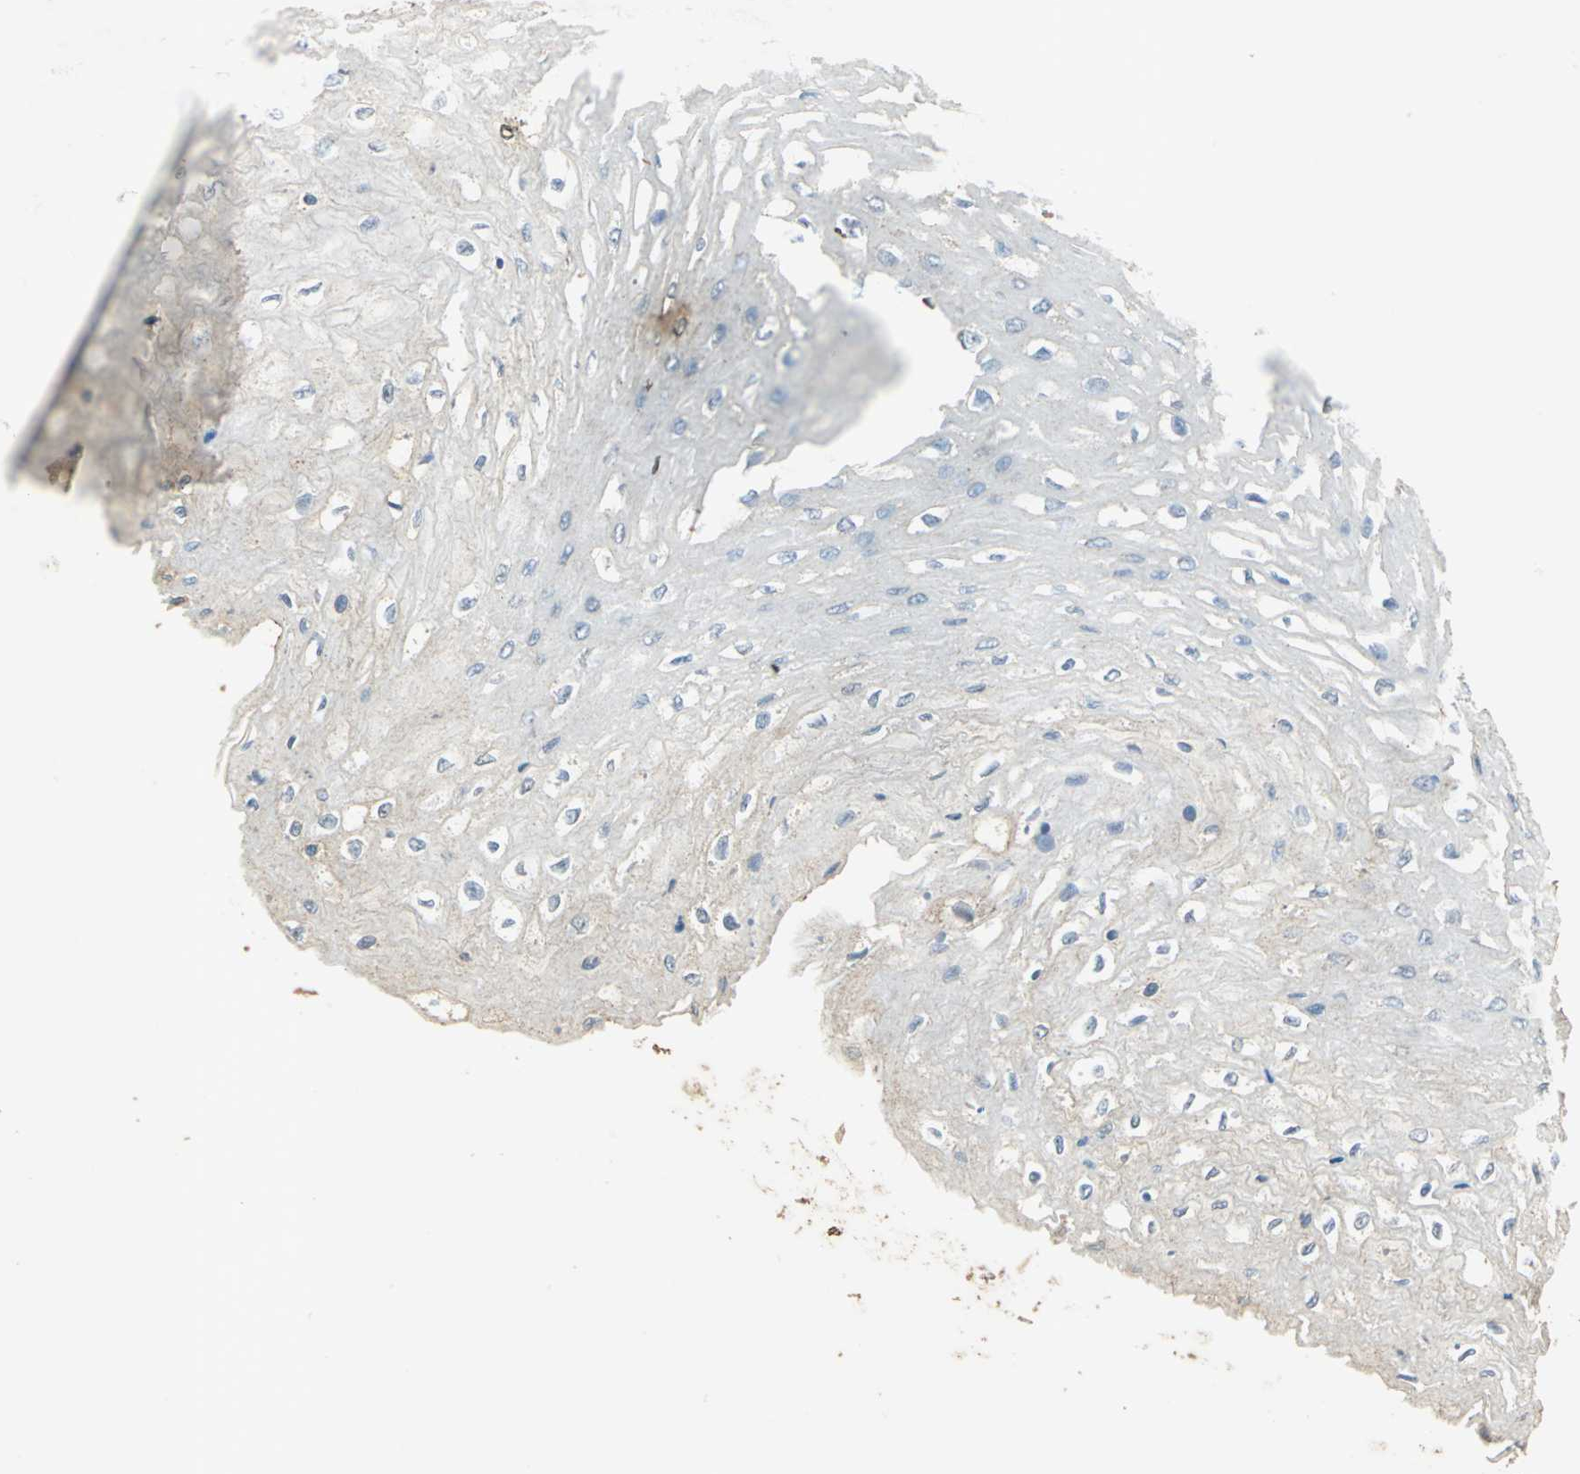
{"staining": {"intensity": "weak", "quantity": "<25%", "location": "cytoplasmic/membranous"}, "tissue": "esophagus", "cell_type": "Squamous epithelial cells", "image_type": "normal", "snomed": [{"axis": "morphology", "description": "Normal tissue, NOS"}, {"axis": "topography", "description": "Esophagus"}], "caption": "Immunohistochemistry histopathology image of unremarkable esophagus: esophagus stained with DAB reveals no significant protein expression in squamous epithelial cells.", "gene": "TRAPPC2", "patient": {"sex": "female", "age": 72}}